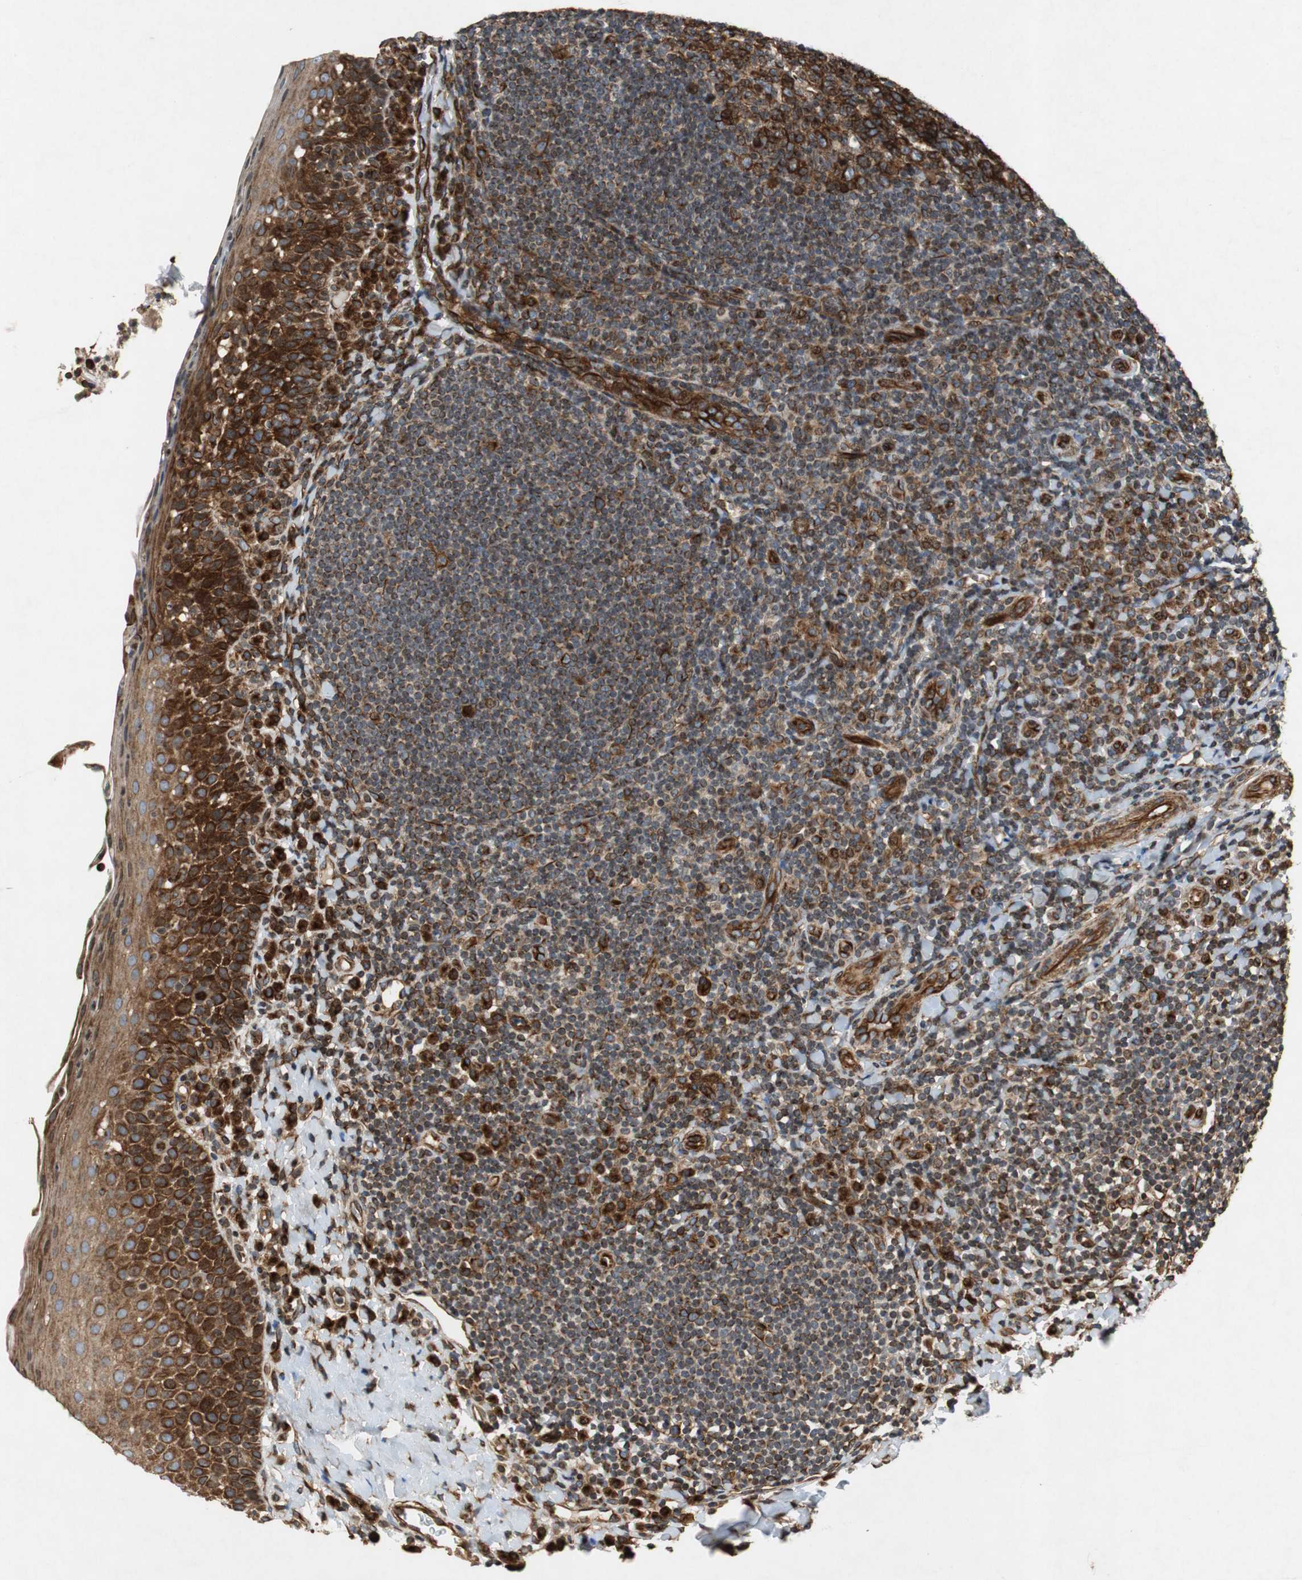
{"staining": {"intensity": "strong", "quantity": ">75%", "location": "cytoplasmic/membranous"}, "tissue": "tonsil", "cell_type": "Germinal center cells", "image_type": "normal", "snomed": [{"axis": "morphology", "description": "Normal tissue, NOS"}, {"axis": "topography", "description": "Tonsil"}], "caption": "Immunohistochemical staining of unremarkable human tonsil reveals >75% levels of strong cytoplasmic/membranous protein expression in about >75% of germinal center cells.", "gene": "TUBA4A", "patient": {"sex": "male", "age": 17}}